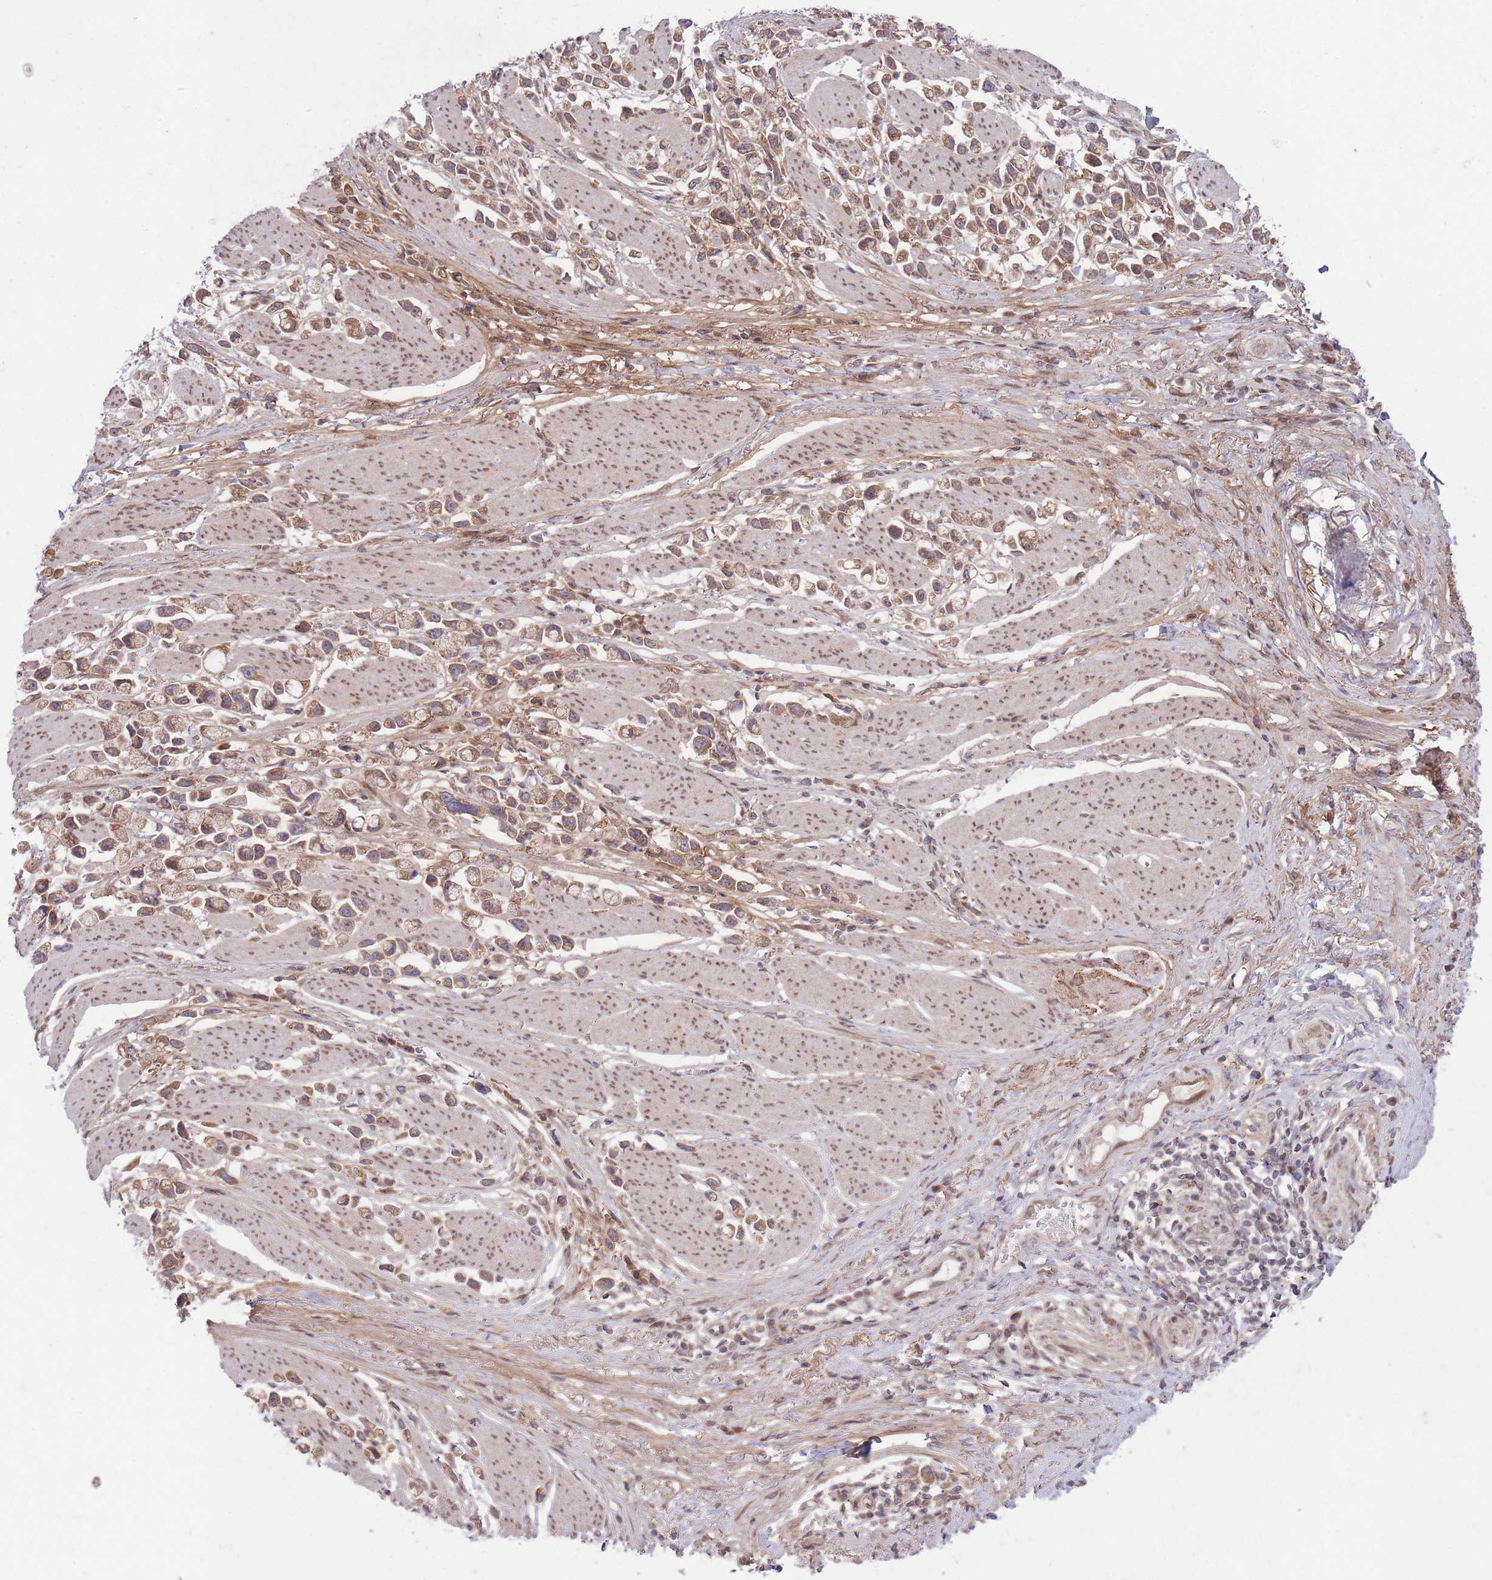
{"staining": {"intensity": "moderate", "quantity": ">75%", "location": "cytoplasmic/membranous"}, "tissue": "stomach cancer", "cell_type": "Tumor cells", "image_type": "cancer", "snomed": [{"axis": "morphology", "description": "Adenocarcinoma, NOS"}, {"axis": "topography", "description": "Stomach"}], "caption": "Protein expression analysis of human stomach adenocarcinoma reveals moderate cytoplasmic/membranous expression in about >75% of tumor cells.", "gene": "ZNF391", "patient": {"sex": "female", "age": 81}}